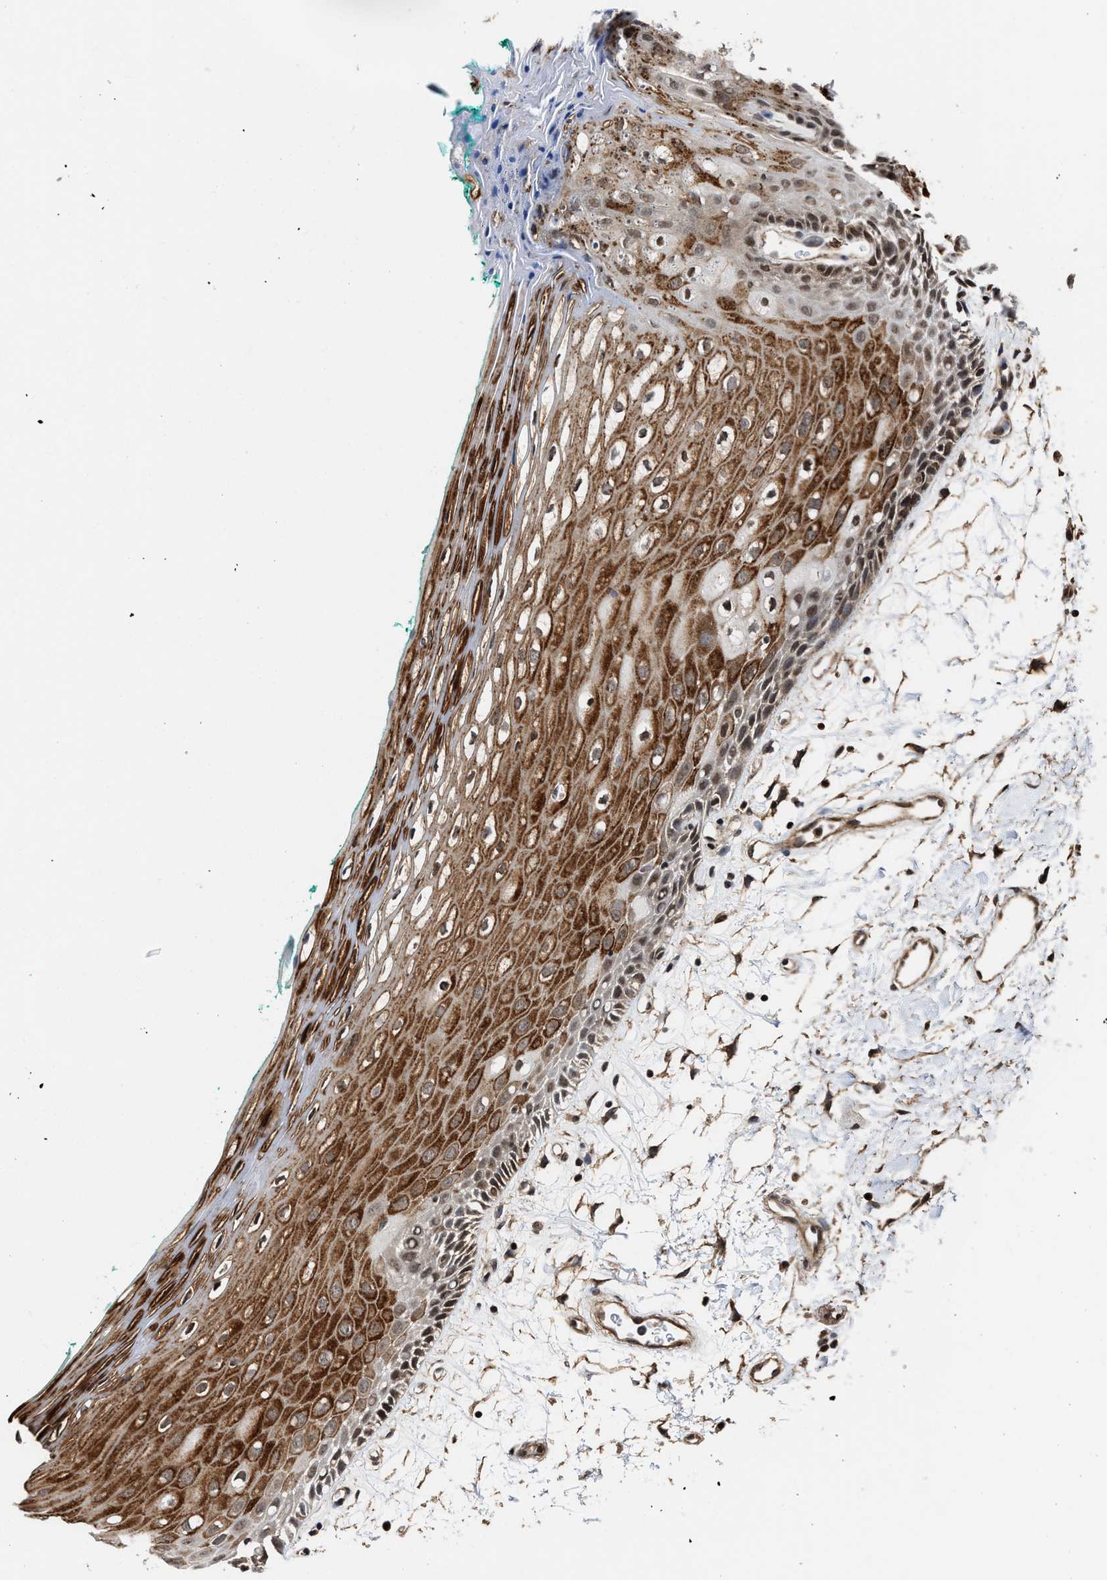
{"staining": {"intensity": "strong", "quantity": "25%-75%", "location": "cytoplasmic/membranous,nuclear"}, "tissue": "oral mucosa", "cell_type": "Squamous epithelial cells", "image_type": "normal", "snomed": [{"axis": "morphology", "description": "Normal tissue, NOS"}, {"axis": "topography", "description": "Skeletal muscle"}, {"axis": "topography", "description": "Oral tissue"}, {"axis": "topography", "description": "Peripheral nerve tissue"}], "caption": "Immunohistochemical staining of unremarkable oral mucosa demonstrates strong cytoplasmic/membranous,nuclear protein expression in about 25%-75% of squamous epithelial cells.", "gene": "SEPTIN2", "patient": {"sex": "female", "age": 84}}